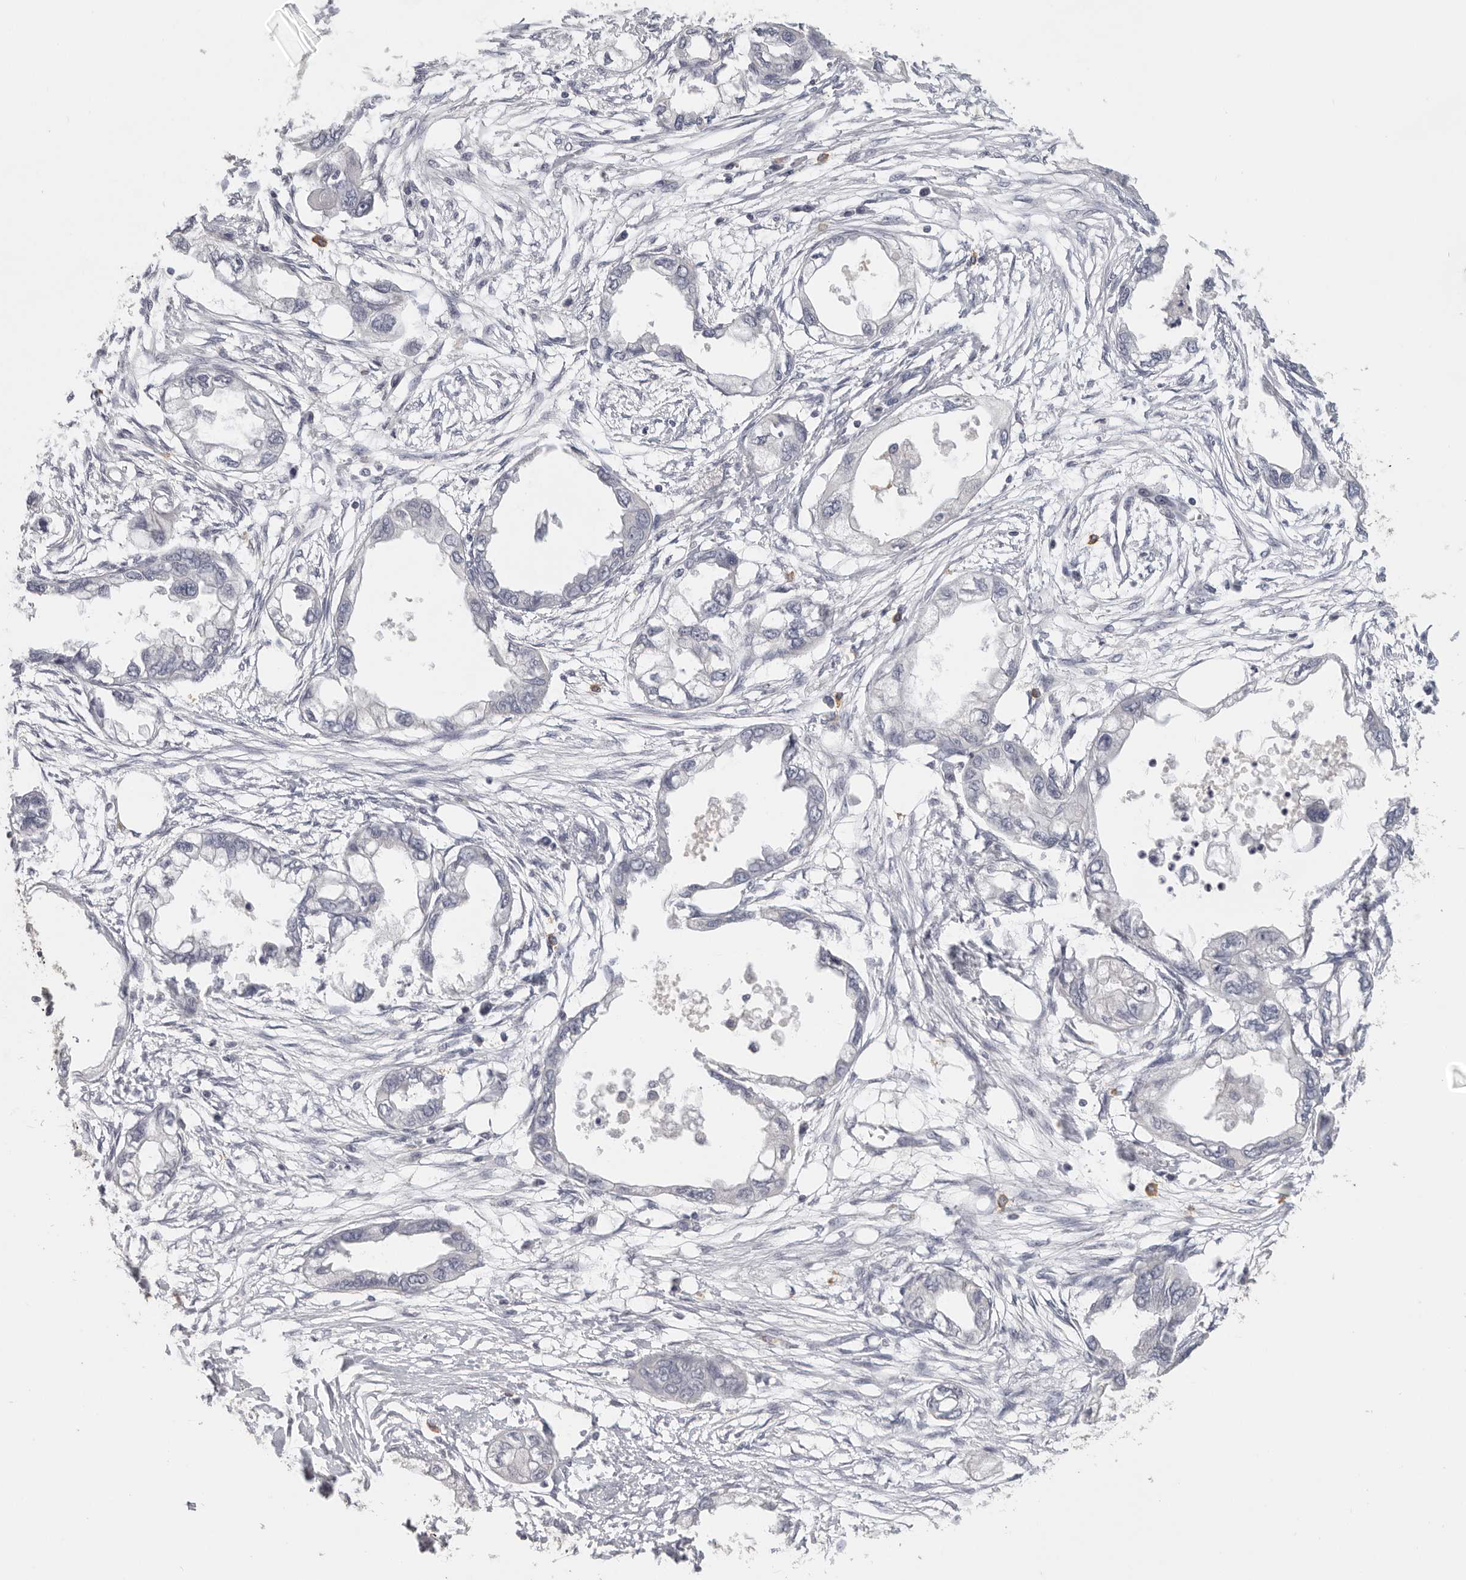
{"staining": {"intensity": "negative", "quantity": "none", "location": "none"}, "tissue": "endometrial cancer", "cell_type": "Tumor cells", "image_type": "cancer", "snomed": [{"axis": "morphology", "description": "Adenocarcinoma, NOS"}, {"axis": "morphology", "description": "Adenocarcinoma, metastatic, NOS"}, {"axis": "topography", "description": "Adipose tissue"}, {"axis": "topography", "description": "Endometrium"}], "caption": "Tumor cells show no significant staining in endometrial metastatic adenocarcinoma.", "gene": "DNAJC11", "patient": {"sex": "female", "age": 67}}